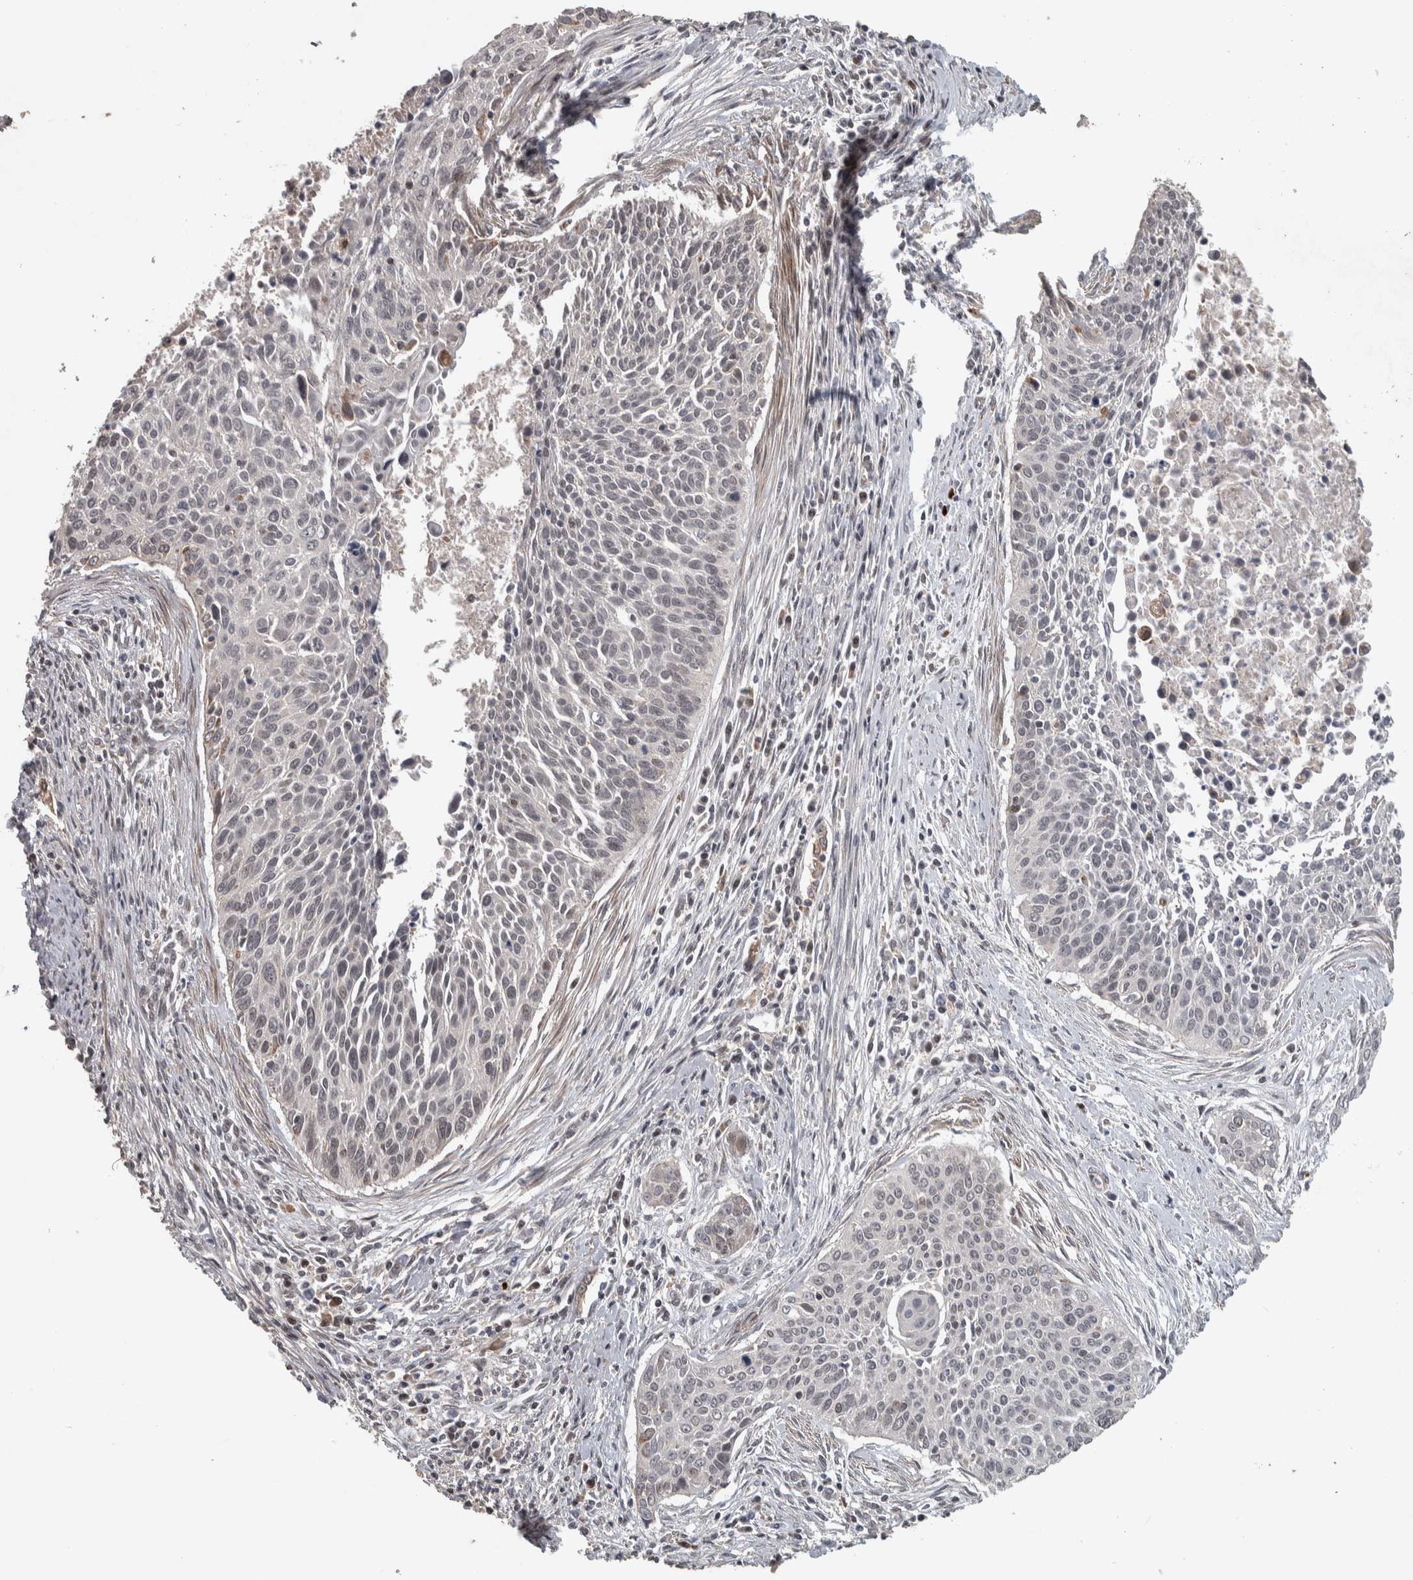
{"staining": {"intensity": "negative", "quantity": "none", "location": "none"}, "tissue": "cervical cancer", "cell_type": "Tumor cells", "image_type": "cancer", "snomed": [{"axis": "morphology", "description": "Squamous cell carcinoma, NOS"}, {"axis": "topography", "description": "Cervix"}], "caption": "Tumor cells are negative for brown protein staining in squamous cell carcinoma (cervical). Brightfield microscopy of IHC stained with DAB (3,3'-diaminobenzidine) (brown) and hematoxylin (blue), captured at high magnification.", "gene": "ERAL1", "patient": {"sex": "female", "age": 55}}